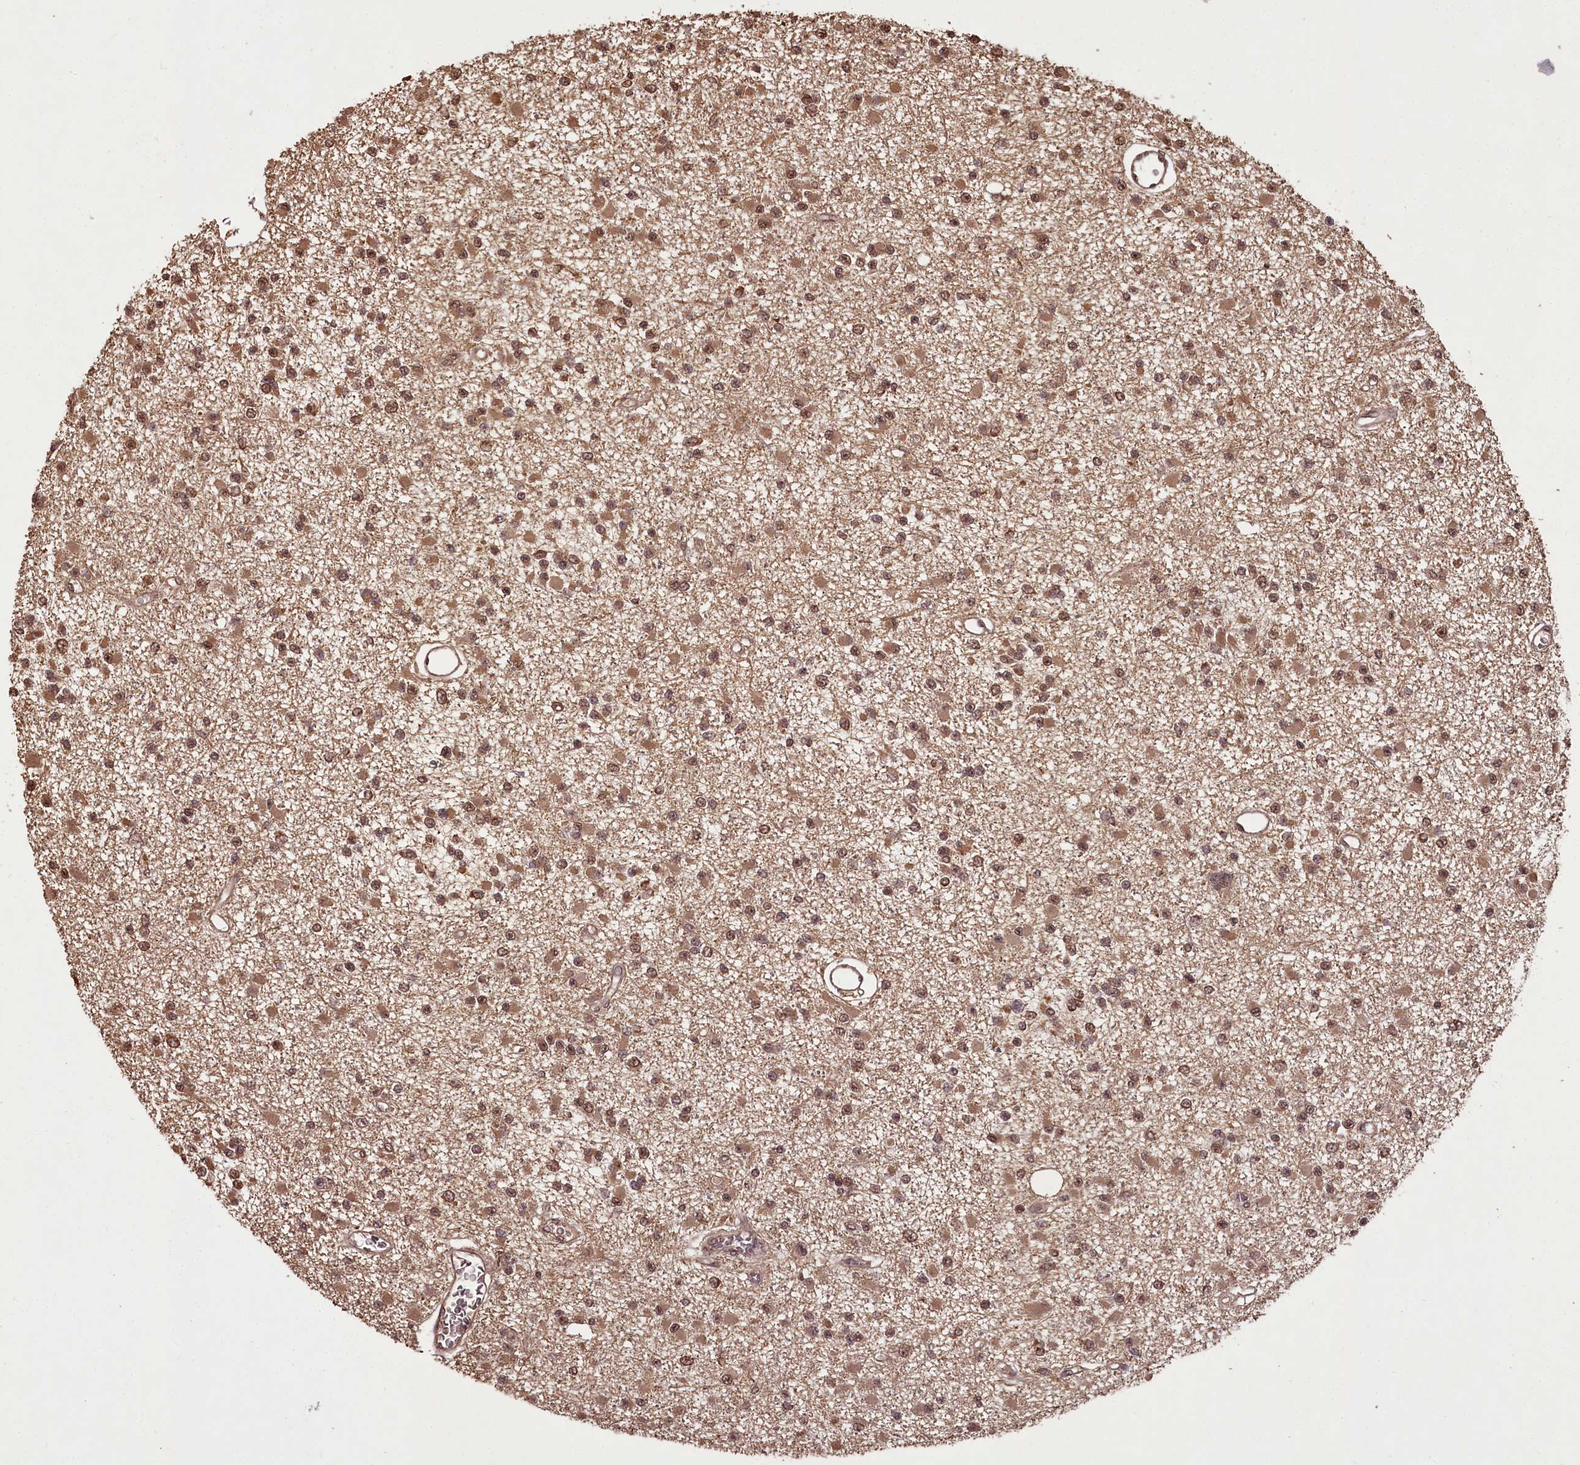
{"staining": {"intensity": "moderate", "quantity": ">75%", "location": "cytoplasmic/membranous,nuclear"}, "tissue": "glioma", "cell_type": "Tumor cells", "image_type": "cancer", "snomed": [{"axis": "morphology", "description": "Glioma, malignant, Low grade"}, {"axis": "topography", "description": "Brain"}], "caption": "Malignant glioma (low-grade) stained for a protein exhibits moderate cytoplasmic/membranous and nuclear positivity in tumor cells.", "gene": "NPRL2", "patient": {"sex": "female", "age": 22}}